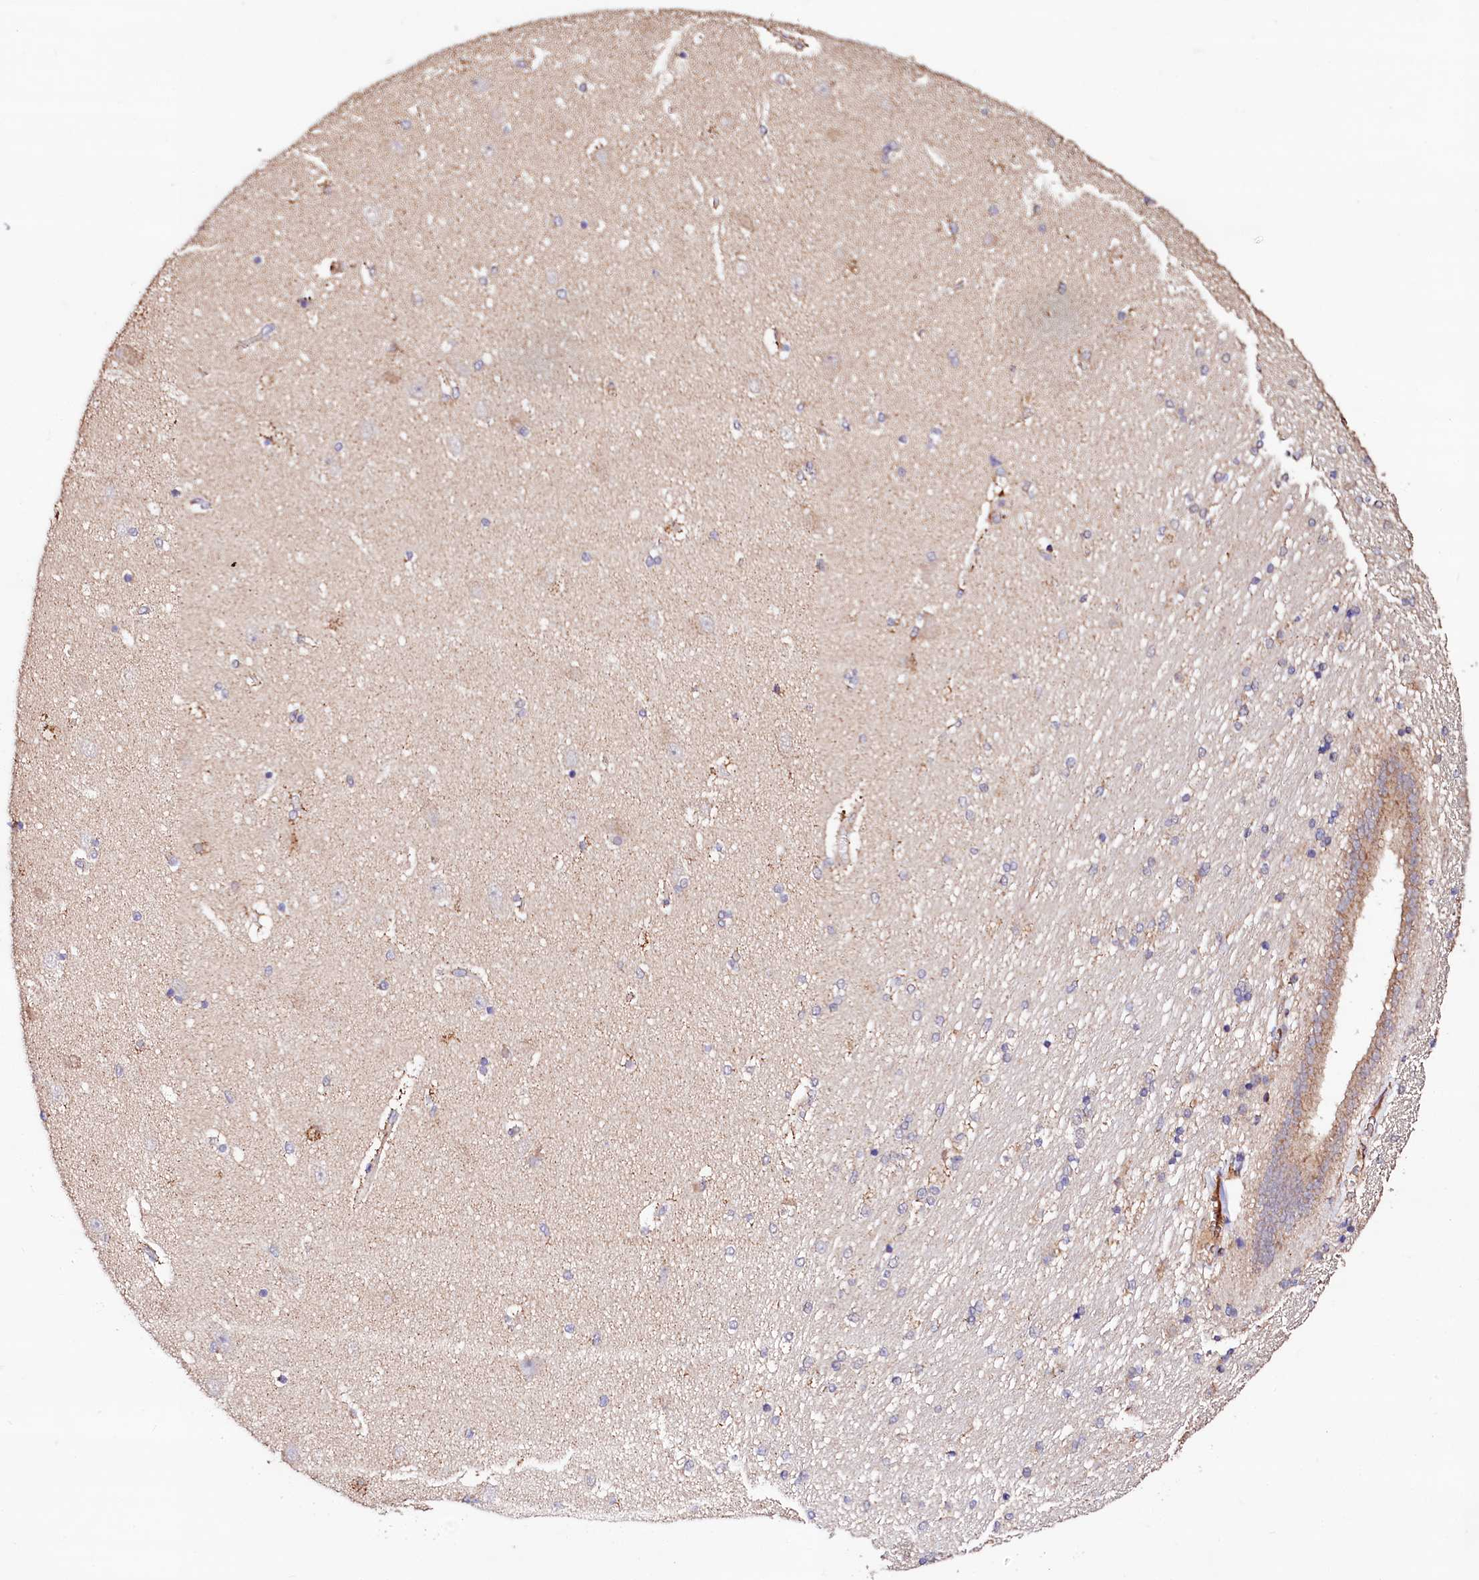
{"staining": {"intensity": "negative", "quantity": "none", "location": "none"}, "tissue": "hippocampus", "cell_type": "Glial cells", "image_type": "normal", "snomed": [{"axis": "morphology", "description": "Normal tissue, NOS"}, {"axis": "topography", "description": "Hippocampus"}], "caption": "Micrograph shows no significant protein expression in glial cells of unremarkable hippocampus.", "gene": "ST3GAL1", "patient": {"sex": "female", "age": 54}}